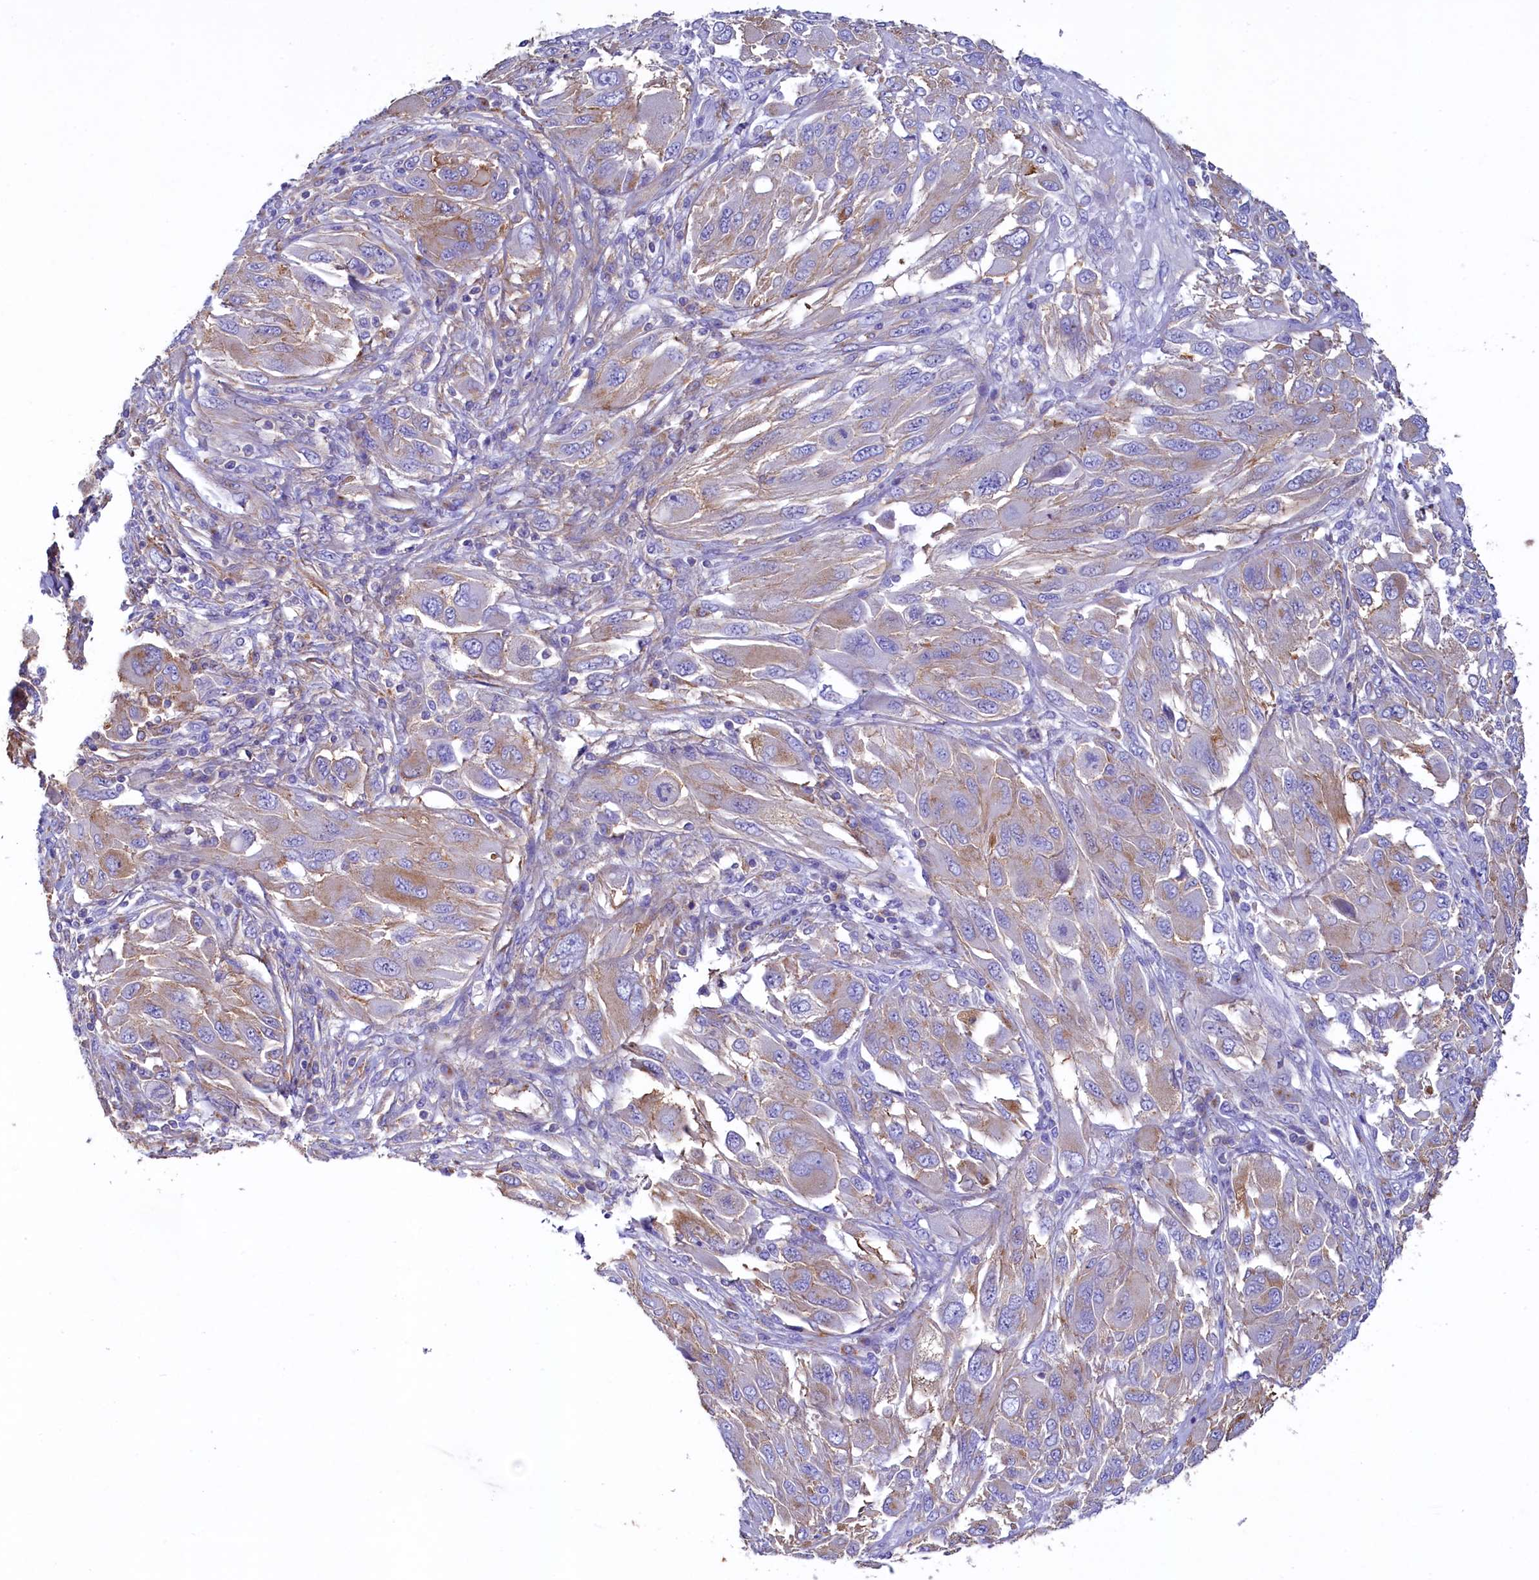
{"staining": {"intensity": "weak", "quantity": "<25%", "location": "cytoplasmic/membranous"}, "tissue": "melanoma", "cell_type": "Tumor cells", "image_type": "cancer", "snomed": [{"axis": "morphology", "description": "Malignant melanoma, NOS"}, {"axis": "topography", "description": "Skin"}], "caption": "The image displays no staining of tumor cells in malignant melanoma.", "gene": "GPR21", "patient": {"sex": "female", "age": 91}}